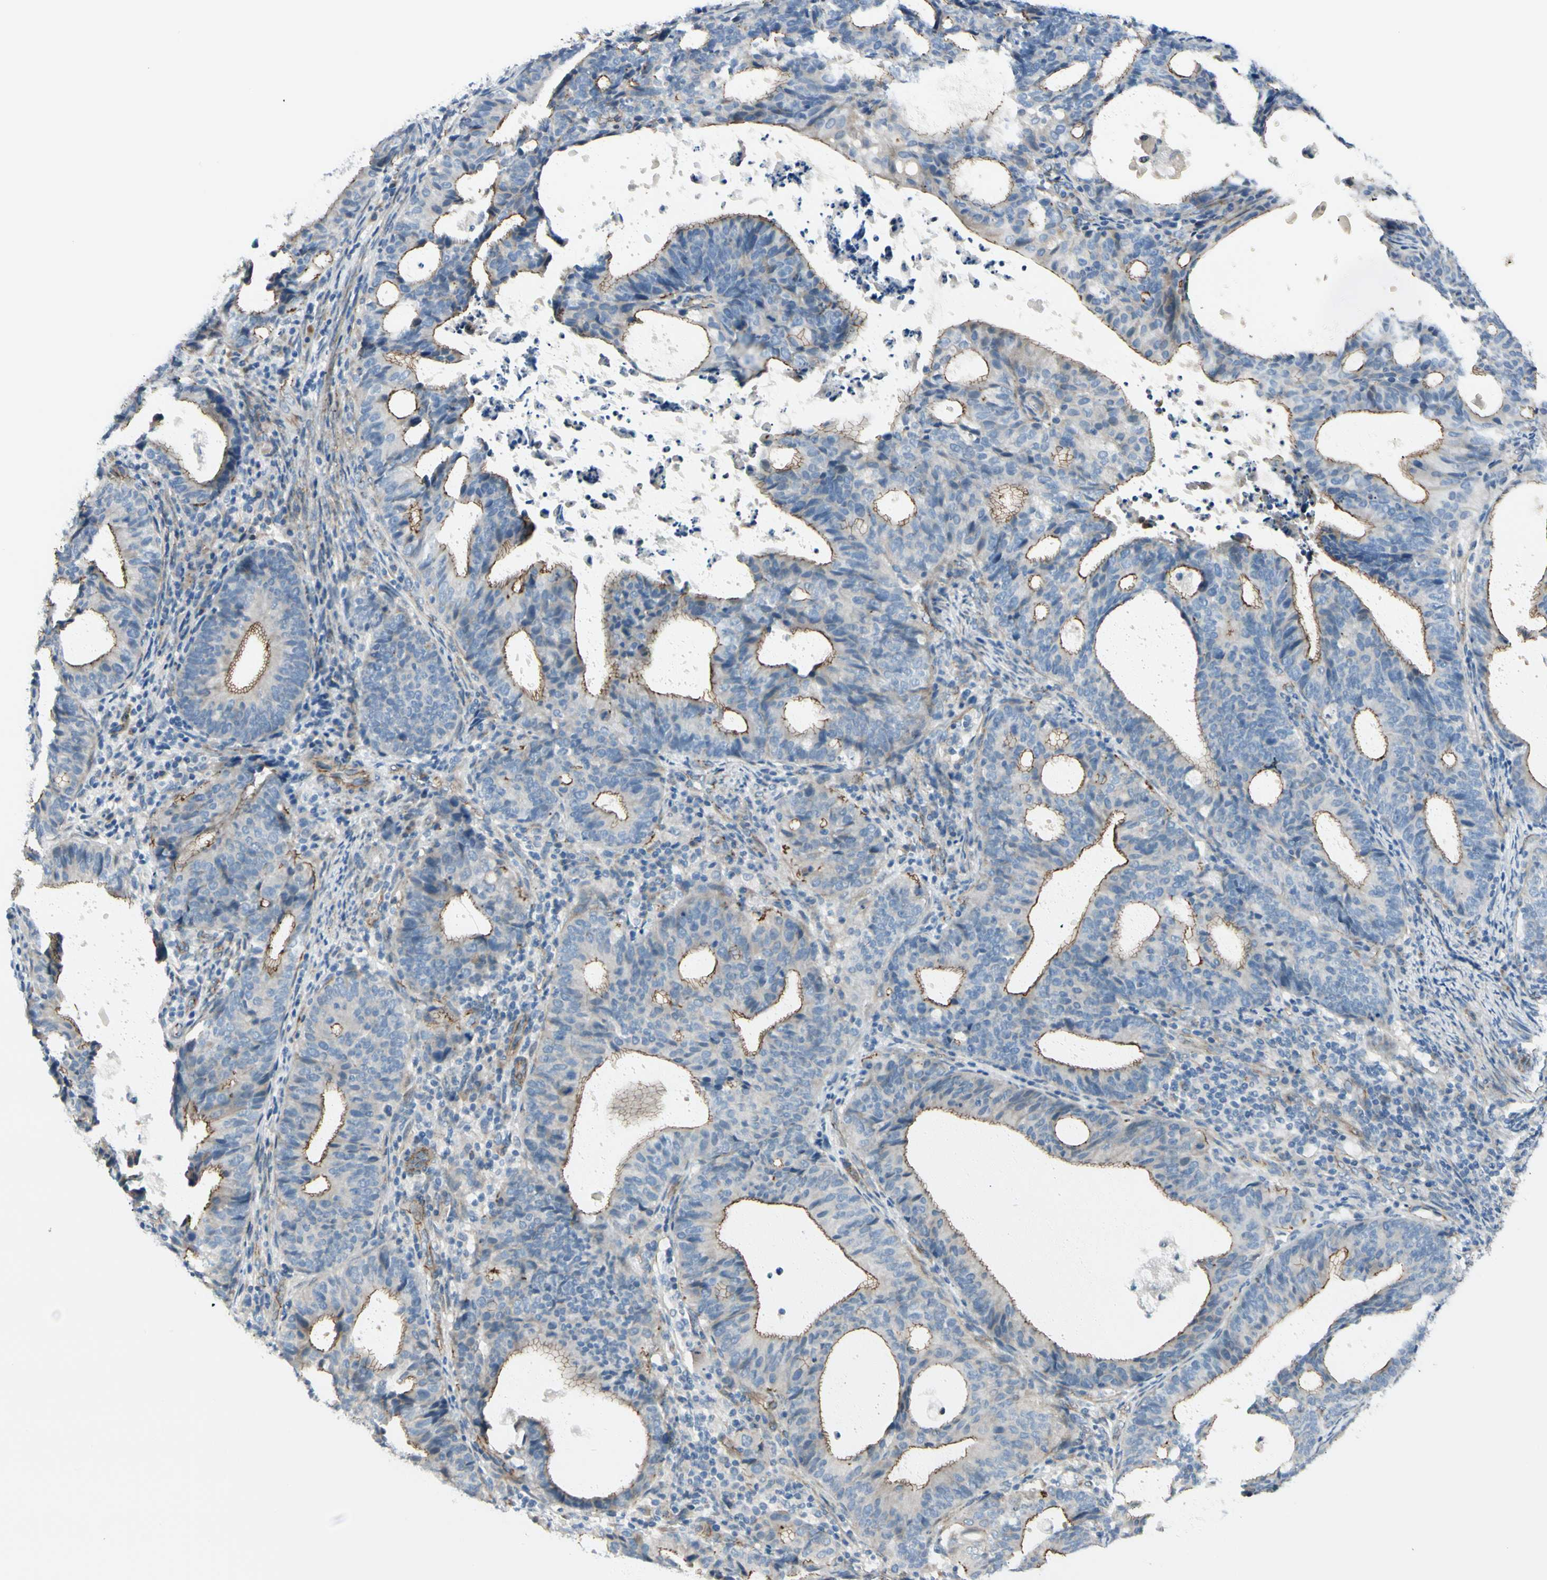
{"staining": {"intensity": "moderate", "quantity": "25%-75%", "location": "cytoplasmic/membranous"}, "tissue": "endometrial cancer", "cell_type": "Tumor cells", "image_type": "cancer", "snomed": [{"axis": "morphology", "description": "Adenocarcinoma, NOS"}, {"axis": "topography", "description": "Uterus"}], "caption": "Endometrial cancer was stained to show a protein in brown. There is medium levels of moderate cytoplasmic/membranous expression in approximately 25%-75% of tumor cells.", "gene": "TJP1", "patient": {"sex": "female", "age": 83}}